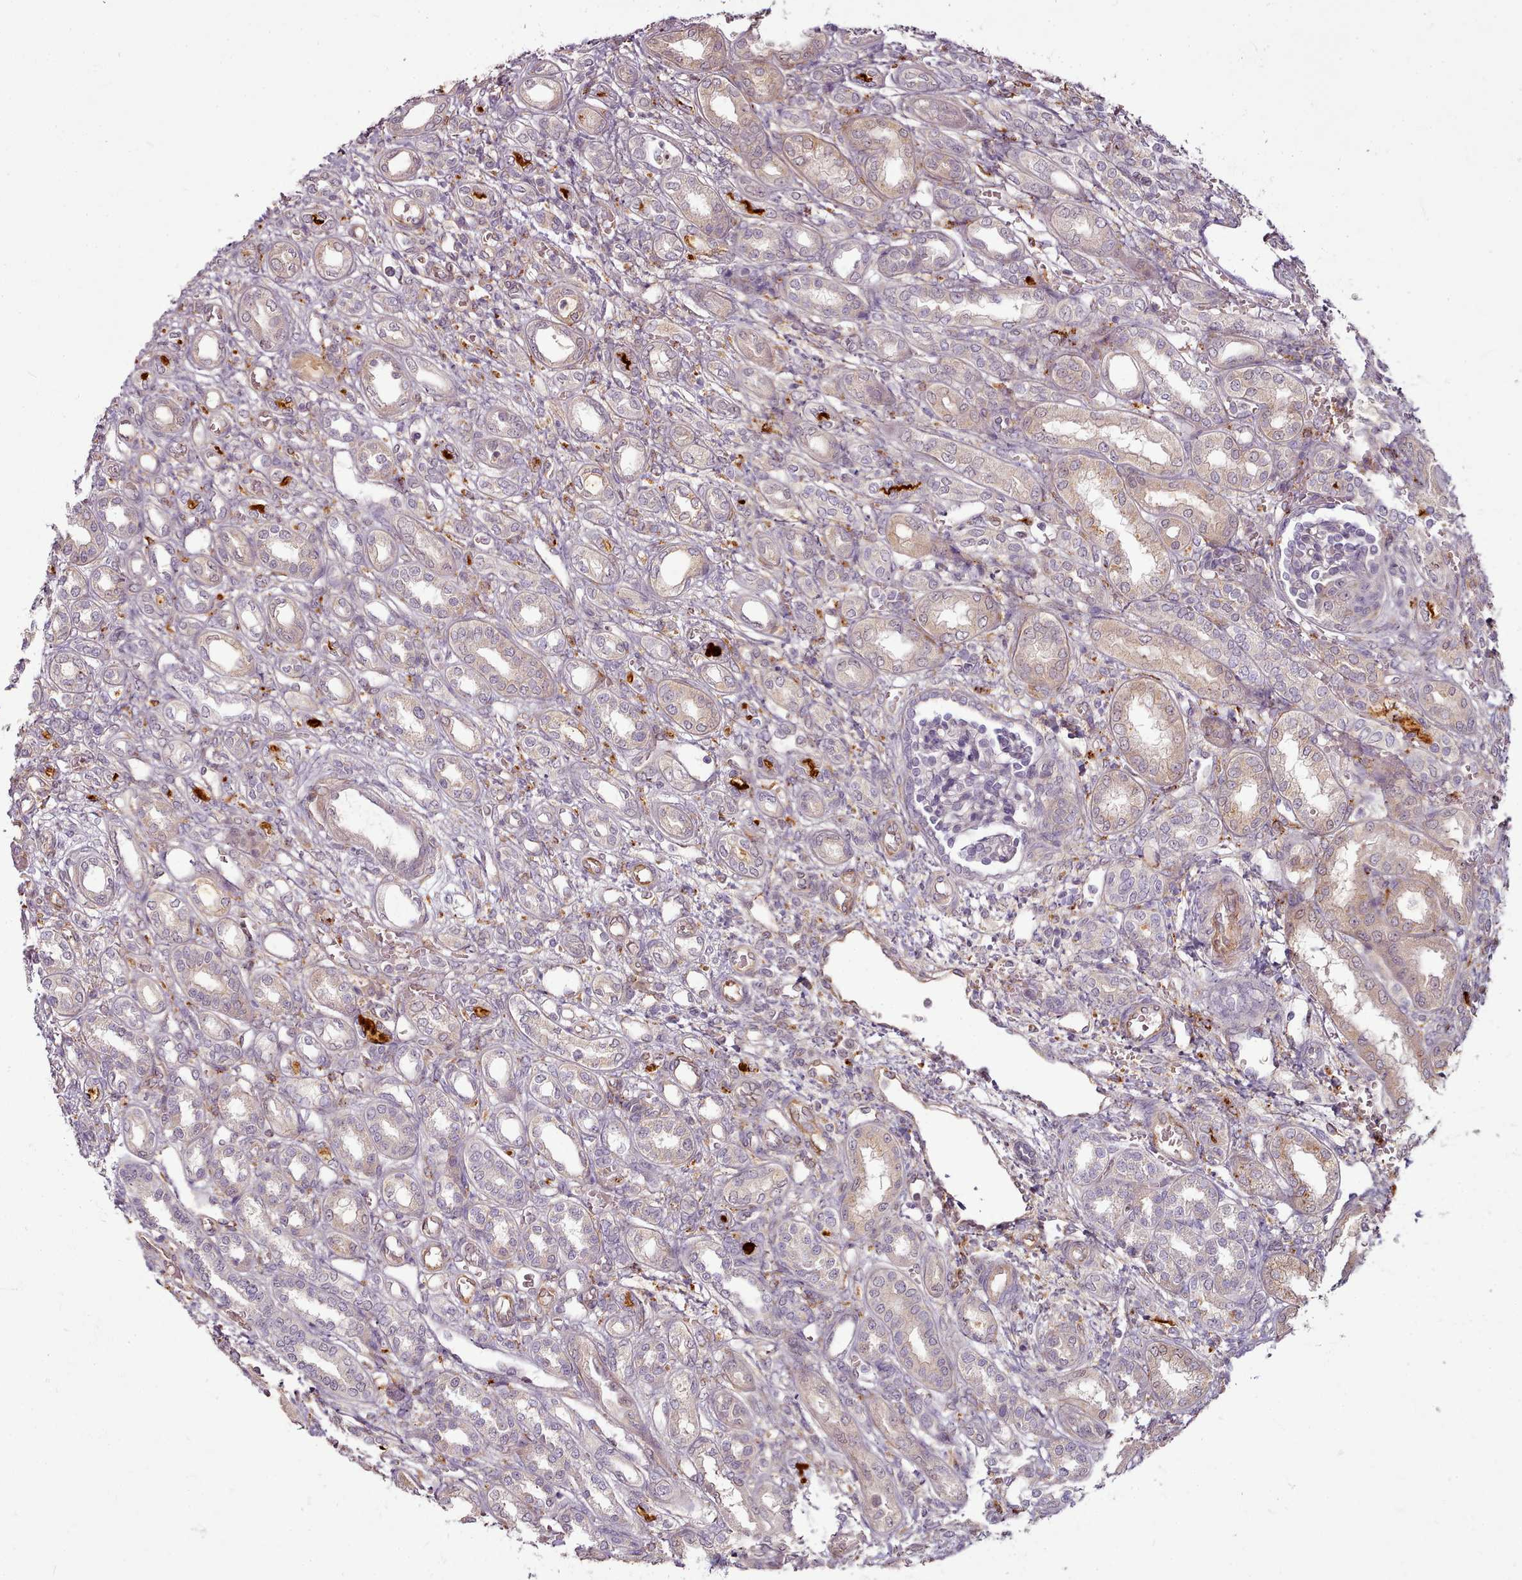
{"staining": {"intensity": "weak", "quantity": "<25%", "location": "cytoplasmic/membranous"}, "tissue": "kidney", "cell_type": "Cells in glomeruli", "image_type": "normal", "snomed": [{"axis": "morphology", "description": "Normal tissue, NOS"}, {"axis": "morphology", "description": "Neoplasm, malignant, NOS"}, {"axis": "topography", "description": "Kidney"}], "caption": "A high-resolution image shows immunohistochemistry (IHC) staining of normal kidney, which shows no significant positivity in cells in glomeruli. (DAB (3,3'-diaminobenzidine) IHC, high magnification).", "gene": "C1QTNF5", "patient": {"sex": "female", "age": 1}}